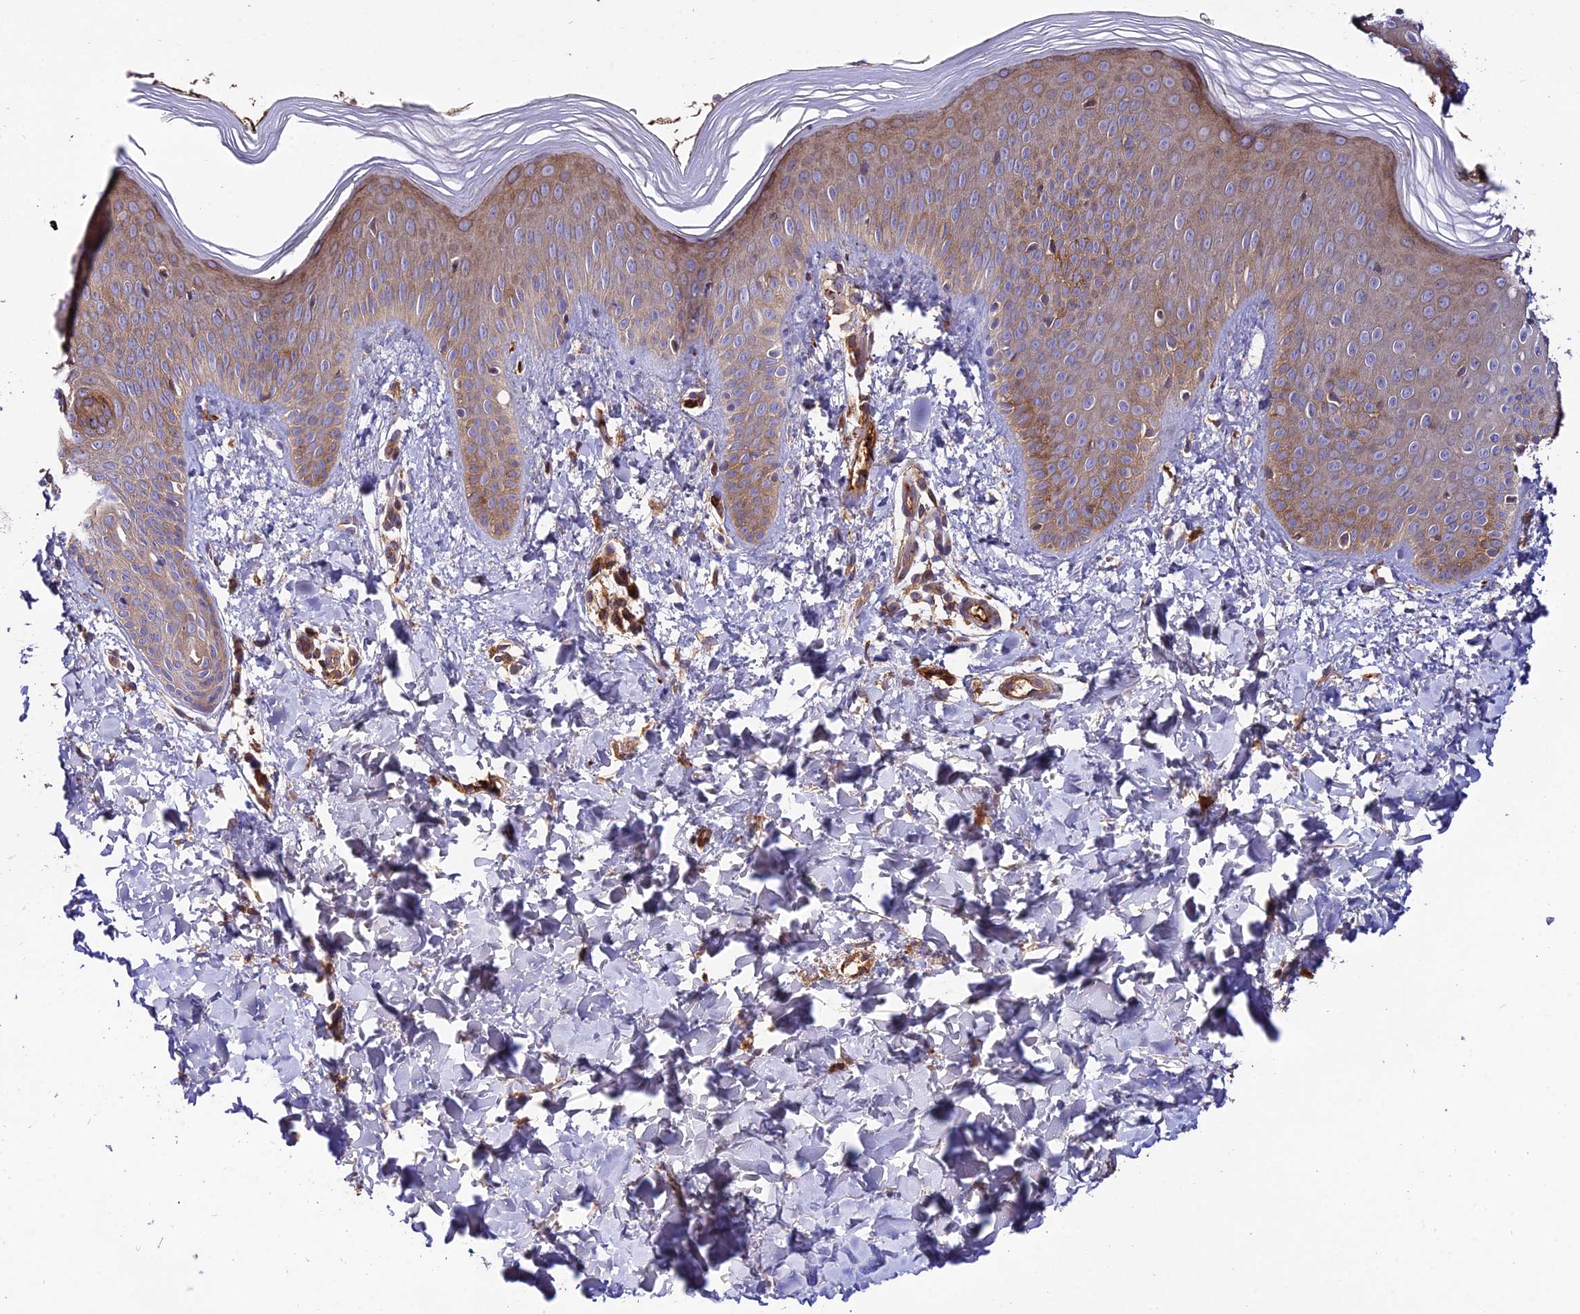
{"staining": {"intensity": "moderate", "quantity": ">75%", "location": "cytoplasmic/membranous"}, "tissue": "skin", "cell_type": "Epidermal cells", "image_type": "normal", "snomed": [{"axis": "morphology", "description": "Normal tissue, NOS"}, {"axis": "morphology", "description": "Inflammation, NOS"}, {"axis": "topography", "description": "Soft tissue"}, {"axis": "topography", "description": "Anal"}], "caption": "Immunohistochemistry of unremarkable human skin demonstrates medium levels of moderate cytoplasmic/membranous staining in about >75% of epidermal cells. The staining is performed using DAB (3,3'-diaminobenzidine) brown chromogen to label protein expression. The nuclei are counter-stained blue using hematoxylin.", "gene": "PYM1", "patient": {"sex": "female", "age": 15}}